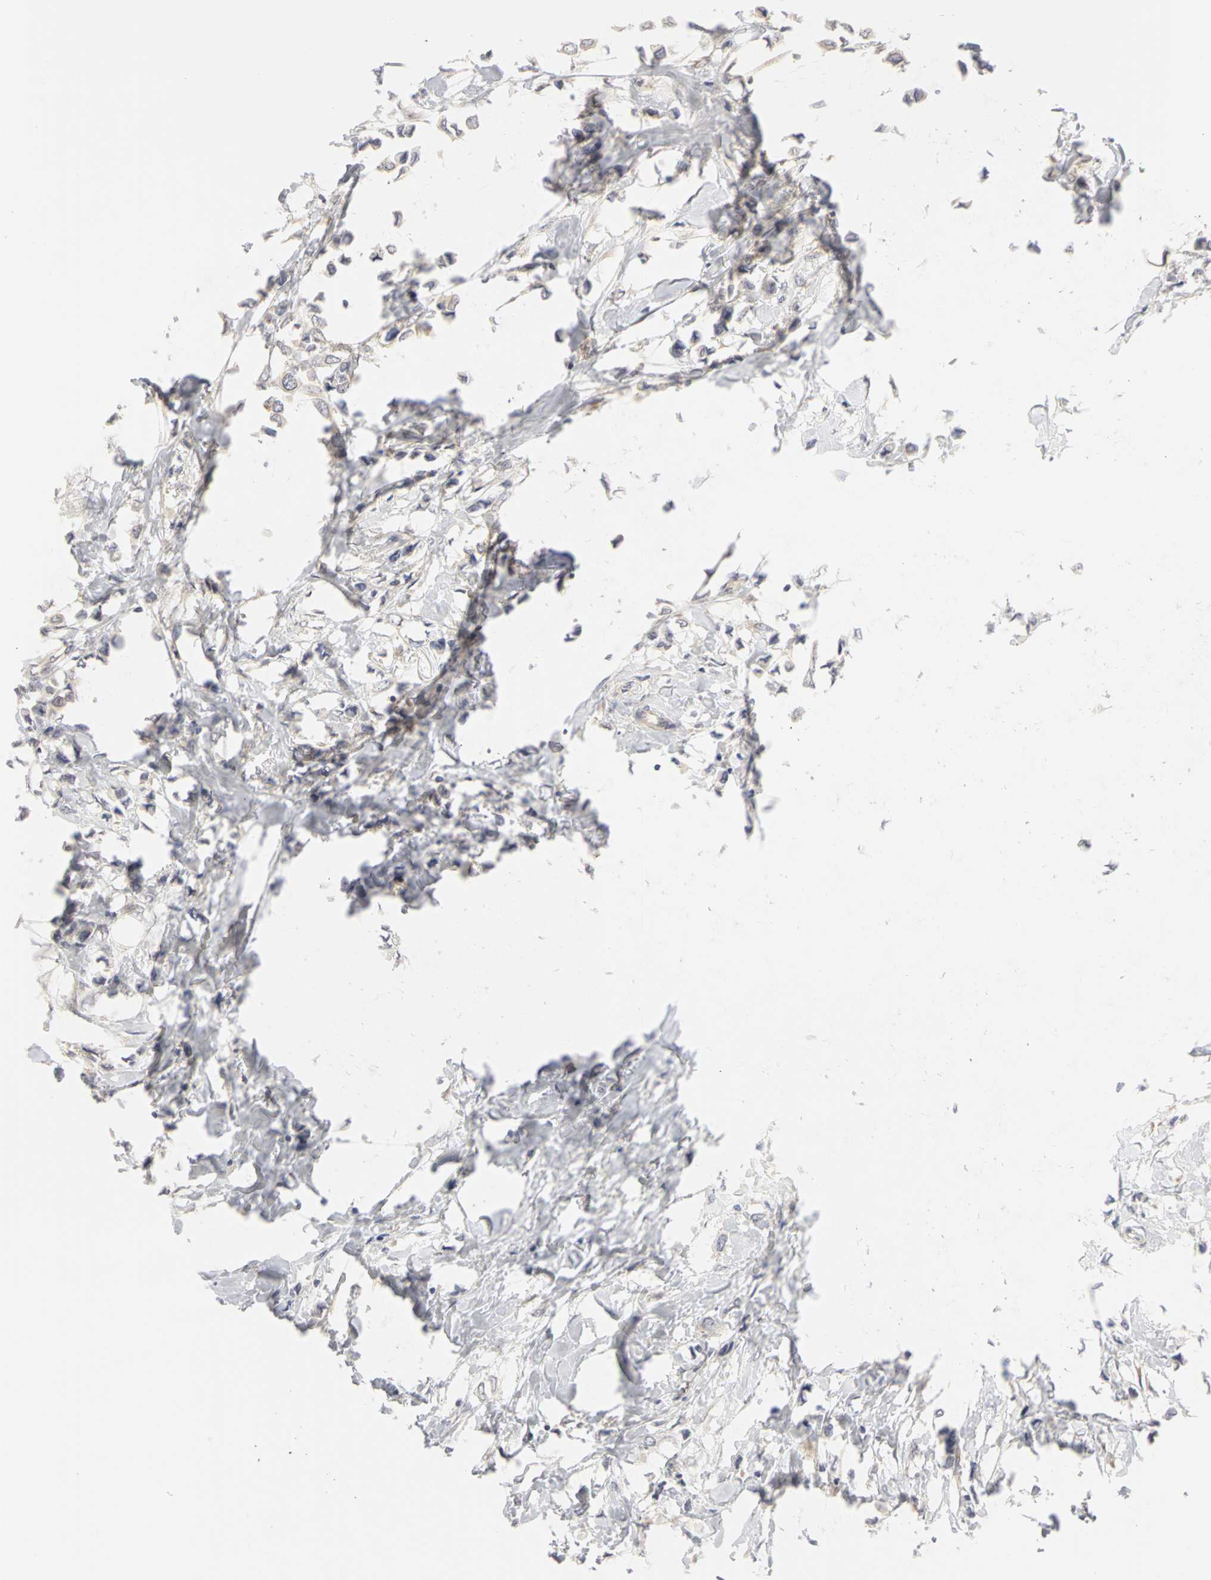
{"staining": {"intensity": "weak", "quantity": "<25%", "location": "cytoplasmic/membranous"}, "tissue": "breast cancer", "cell_type": "Tumor cells", "image_type": "cancer", "snomed": [{"axis": "morphology", "description": "Lobular carcinoma"}, {"axis": "topography", "description": "Breast"}], "caption": "This is an immunohistochemistry (IHC) histopathology image of human breast cancer (lobular carcinoma). There is no expression in tumor cells.", "gene": "IRAK1", "patient": {"sex": "female", "age": 51}}